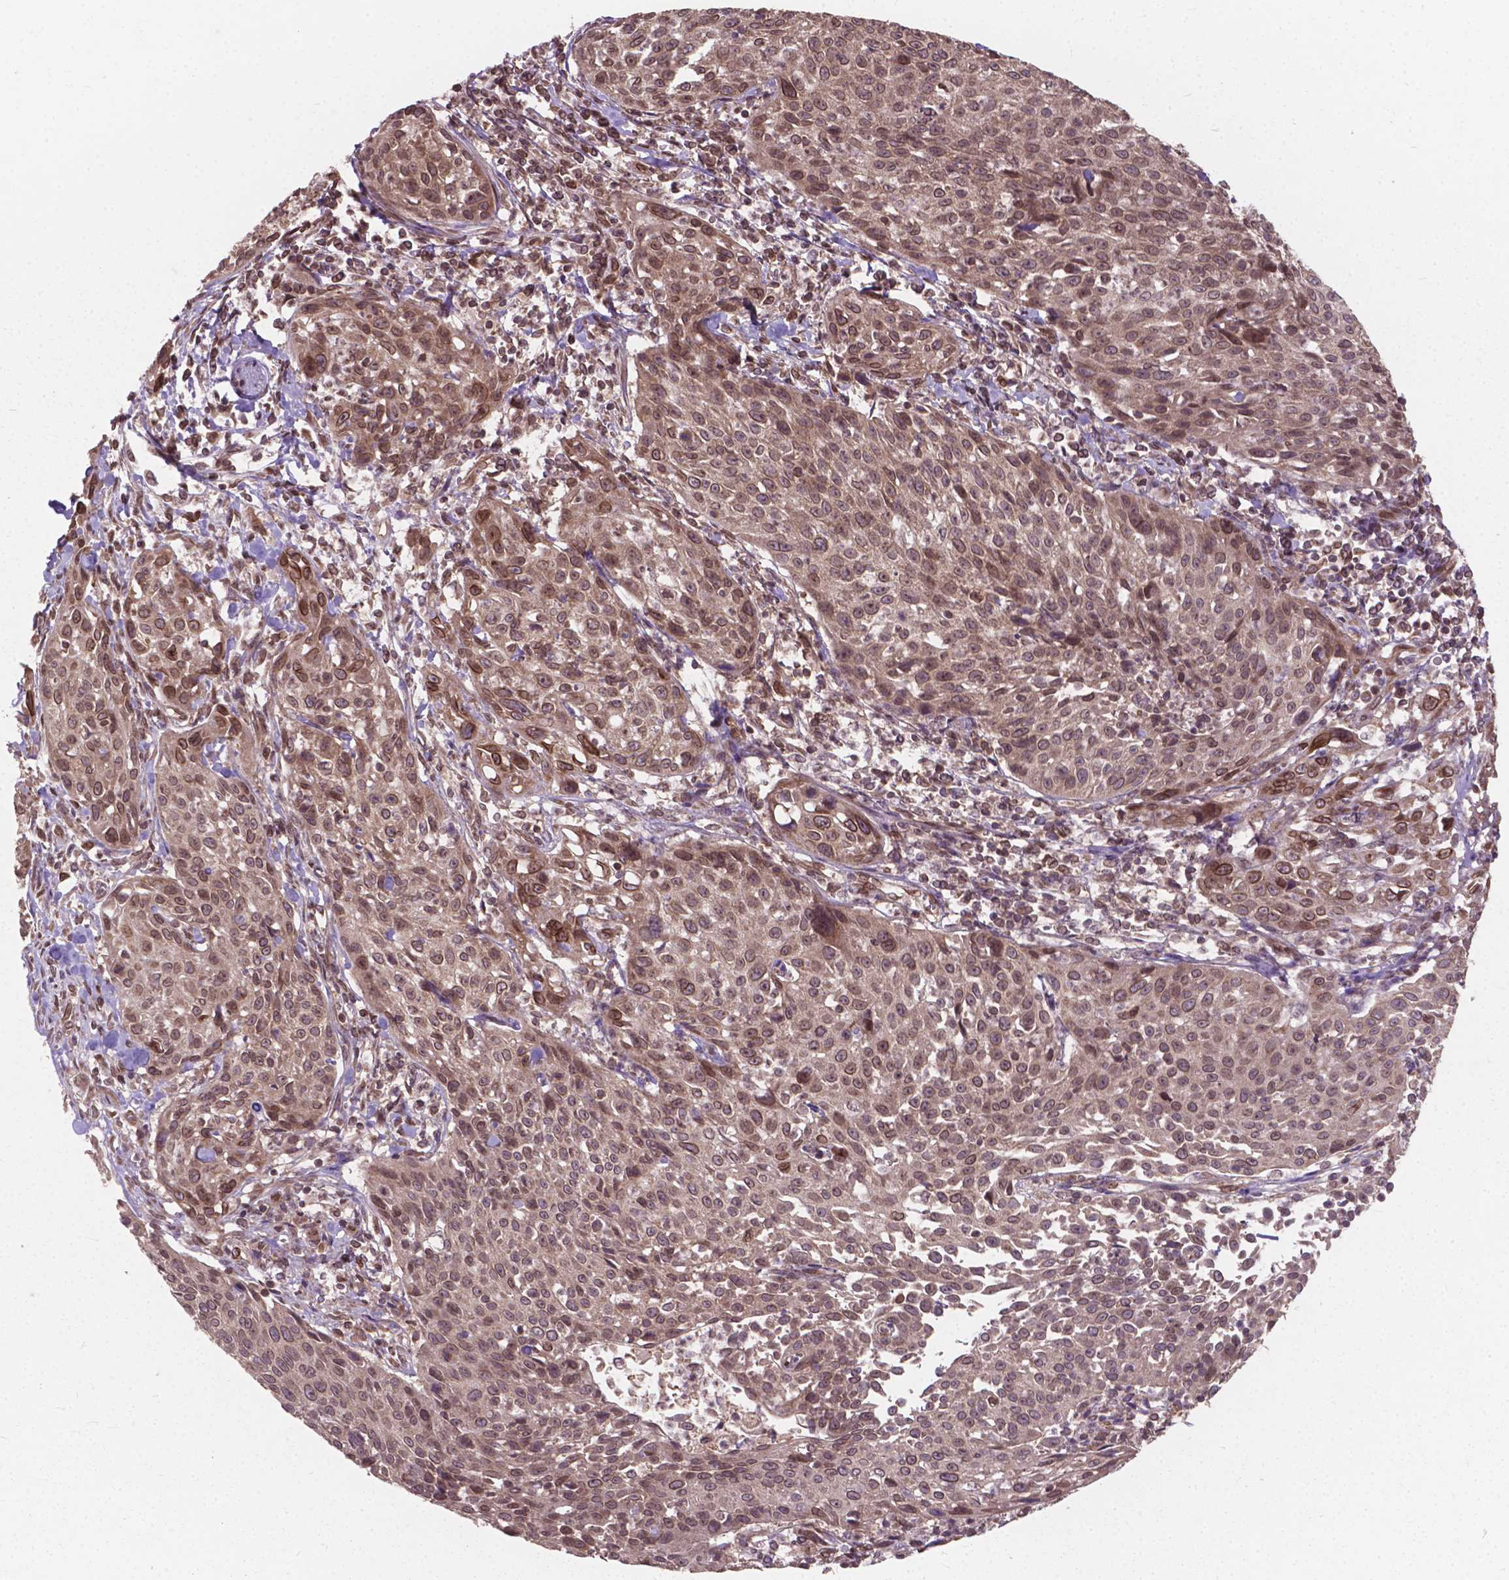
{"staining": {"intensity": "weak", "quantity": "25%-75%", "location": "cytoplasmic/membranous,nuclear"}, "tissue": "cervical cancer", "cell_type": "Tumor cells", "image_type": "cancer", "snomed": [{"axis": "morphology", "description": "Squamous cell carcinoma, NOS"}, {"axis": "topography", "description": "Cervix"}], "caption": "Protein expression by IHC exhibits weak cytoplasmic/membranous and nuclear positivity in approximately 25%-75% of tumor cells in cervical squamous cell carcinoma. (brown staining indicates protein expression, while blue staining denotes nuclei).", "gene": "MRPL33", "patient": {"sex": "female", "age": 26}}